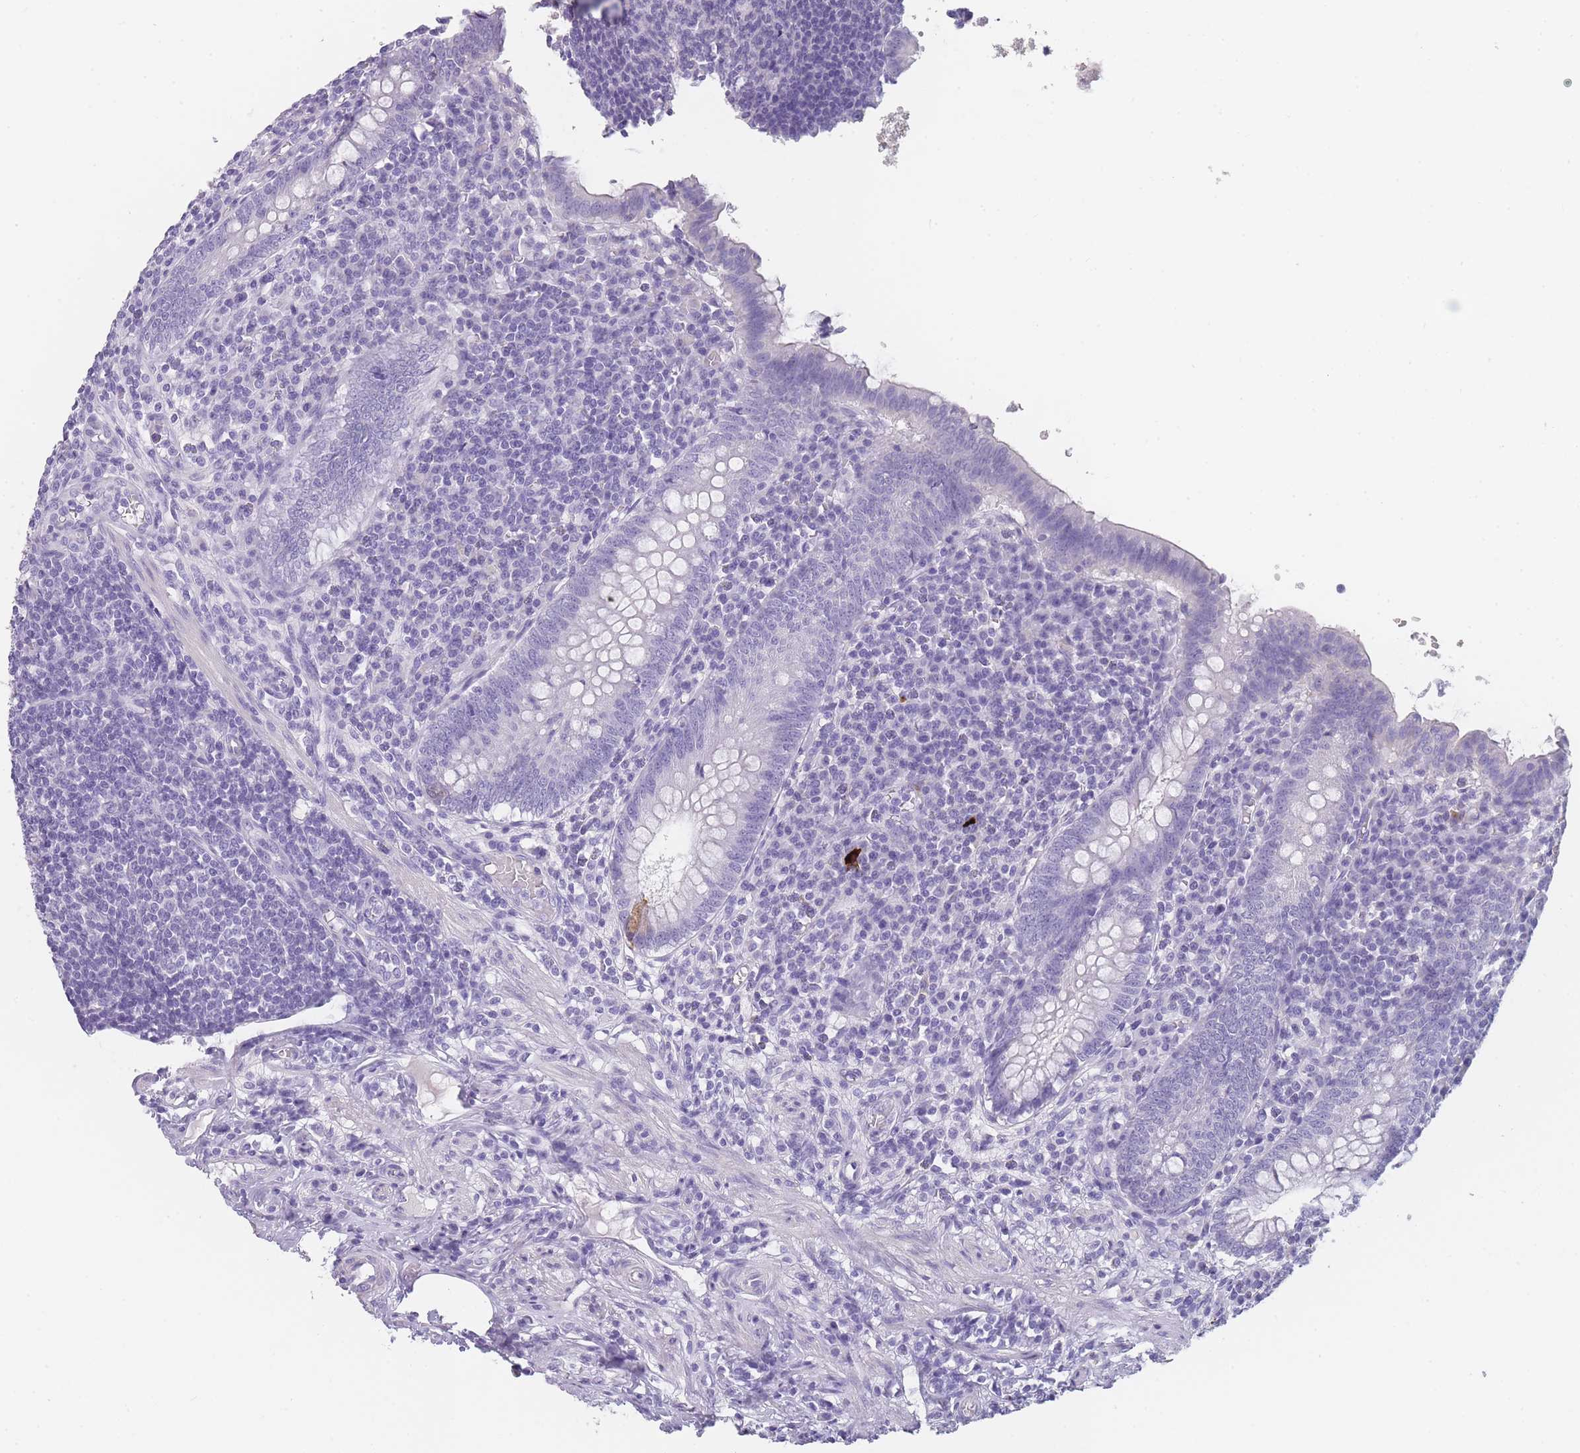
{"staining": {"intensity": "weak", "quantity": "<25%", "location": "cytoplasmic/membranous"}, "tissue": "appendix", "cell_type": "Glandular cells", "image_type": "normal", "snomed": [{"axis": "morphology", "description": "Normal tissue, NOS"}, {"axis": "topography", "description": "Appendix"}], "caption": "An IHC micrograph of benign appendix is shown. There is no staining in glandular cells of appendix. (DAB immunohistochemistry (IHC) with hematoxylin counter stain).", "gene": "TCP11X1", "patient": {"sex": "male", "age": 83}}